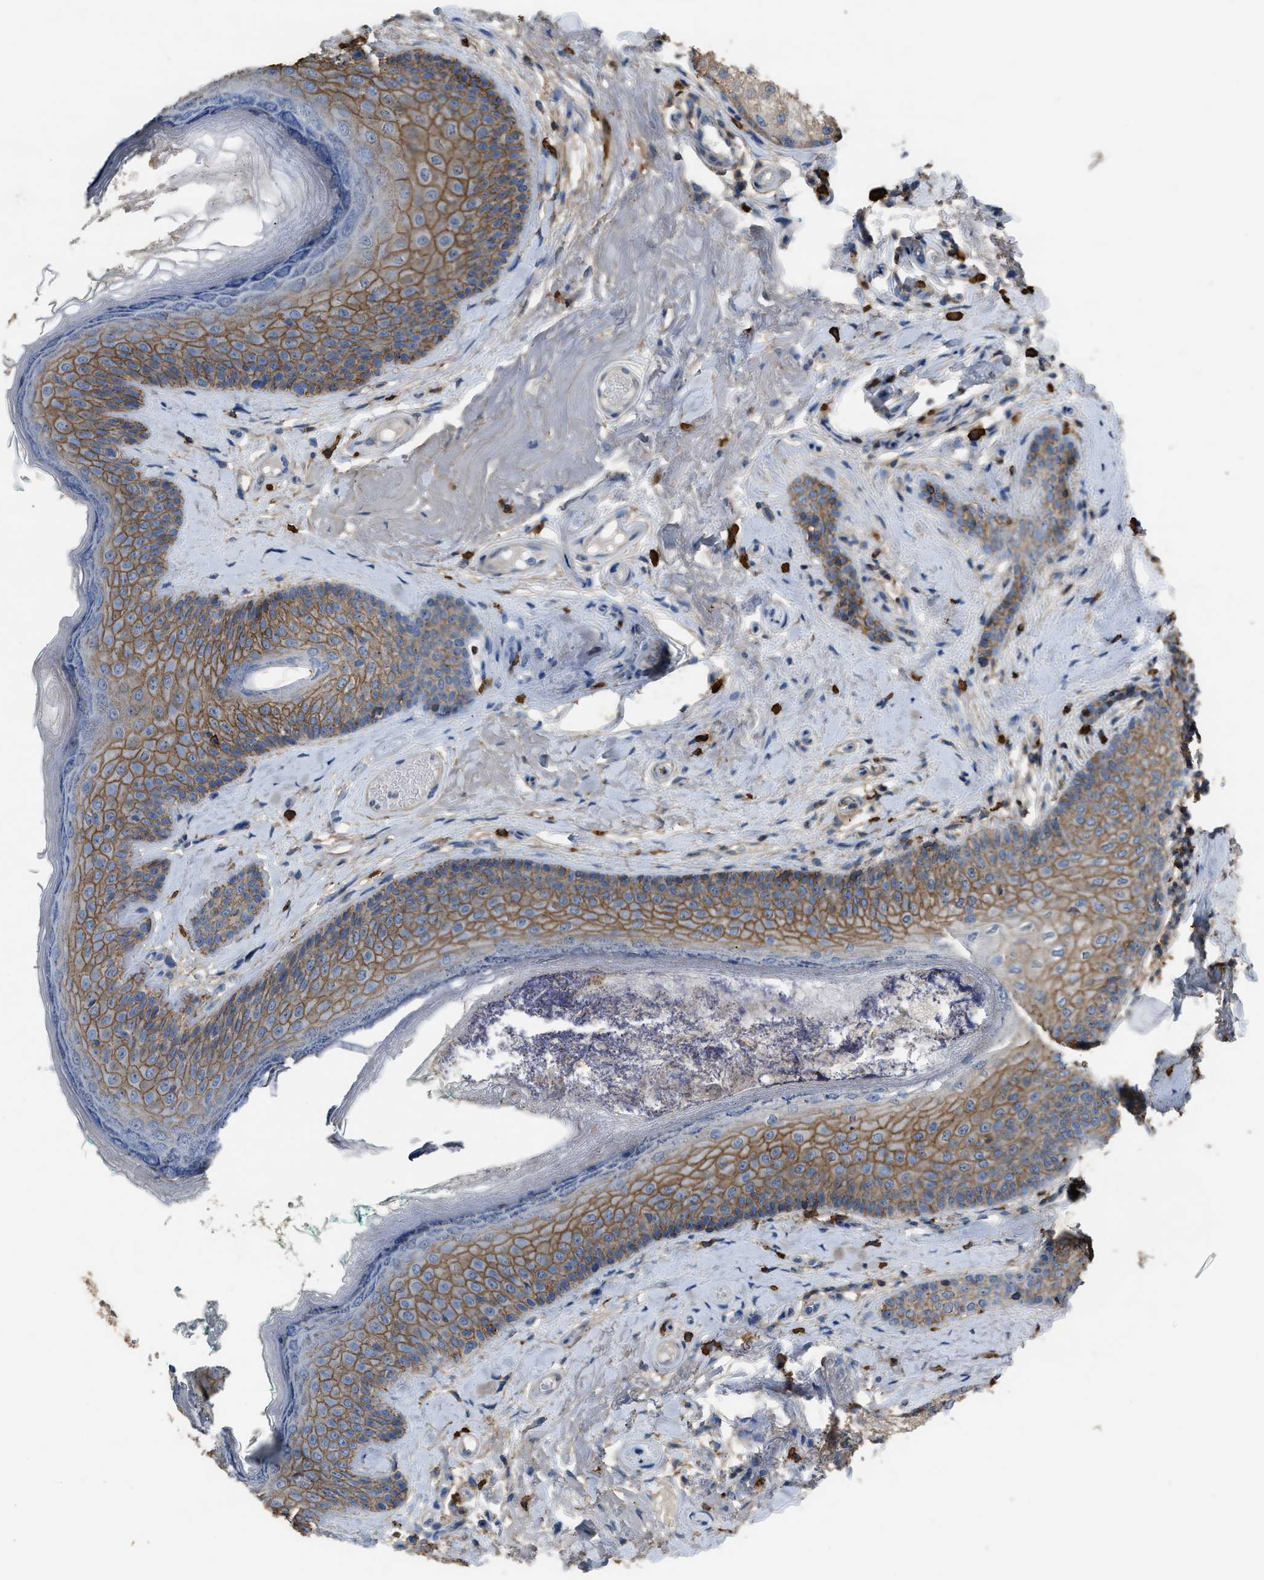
{"staining": {"intensity": "moderate", "quantity": ">75%", "location": "cytoplasmic/membranous"}, "tissue": "oral mucosa", "cell_type": "Squamous epithelial cells", "image_type": "normal", "snomed": [{"axis": "morphology", "description": "Normal tissue, NOS"}, {"axis": "topography", "description": "Skin"}, {"axis": "topography", "description": "Oral tissue"}], "caption": "Immunohistochemistry (IHC) histopathology image of unremarkable oral mucosa: oral mucosa stained using immunohistochemistry (IHC) shows medium levels of moderate protein expression localized specifically in the cytoplasmic/membranous of squamous epithelial cells, appearing as a cytoplasmic/membranous brown color.", "gene": "OR51E1", "patient": {"sex": "male", "age": 84}}